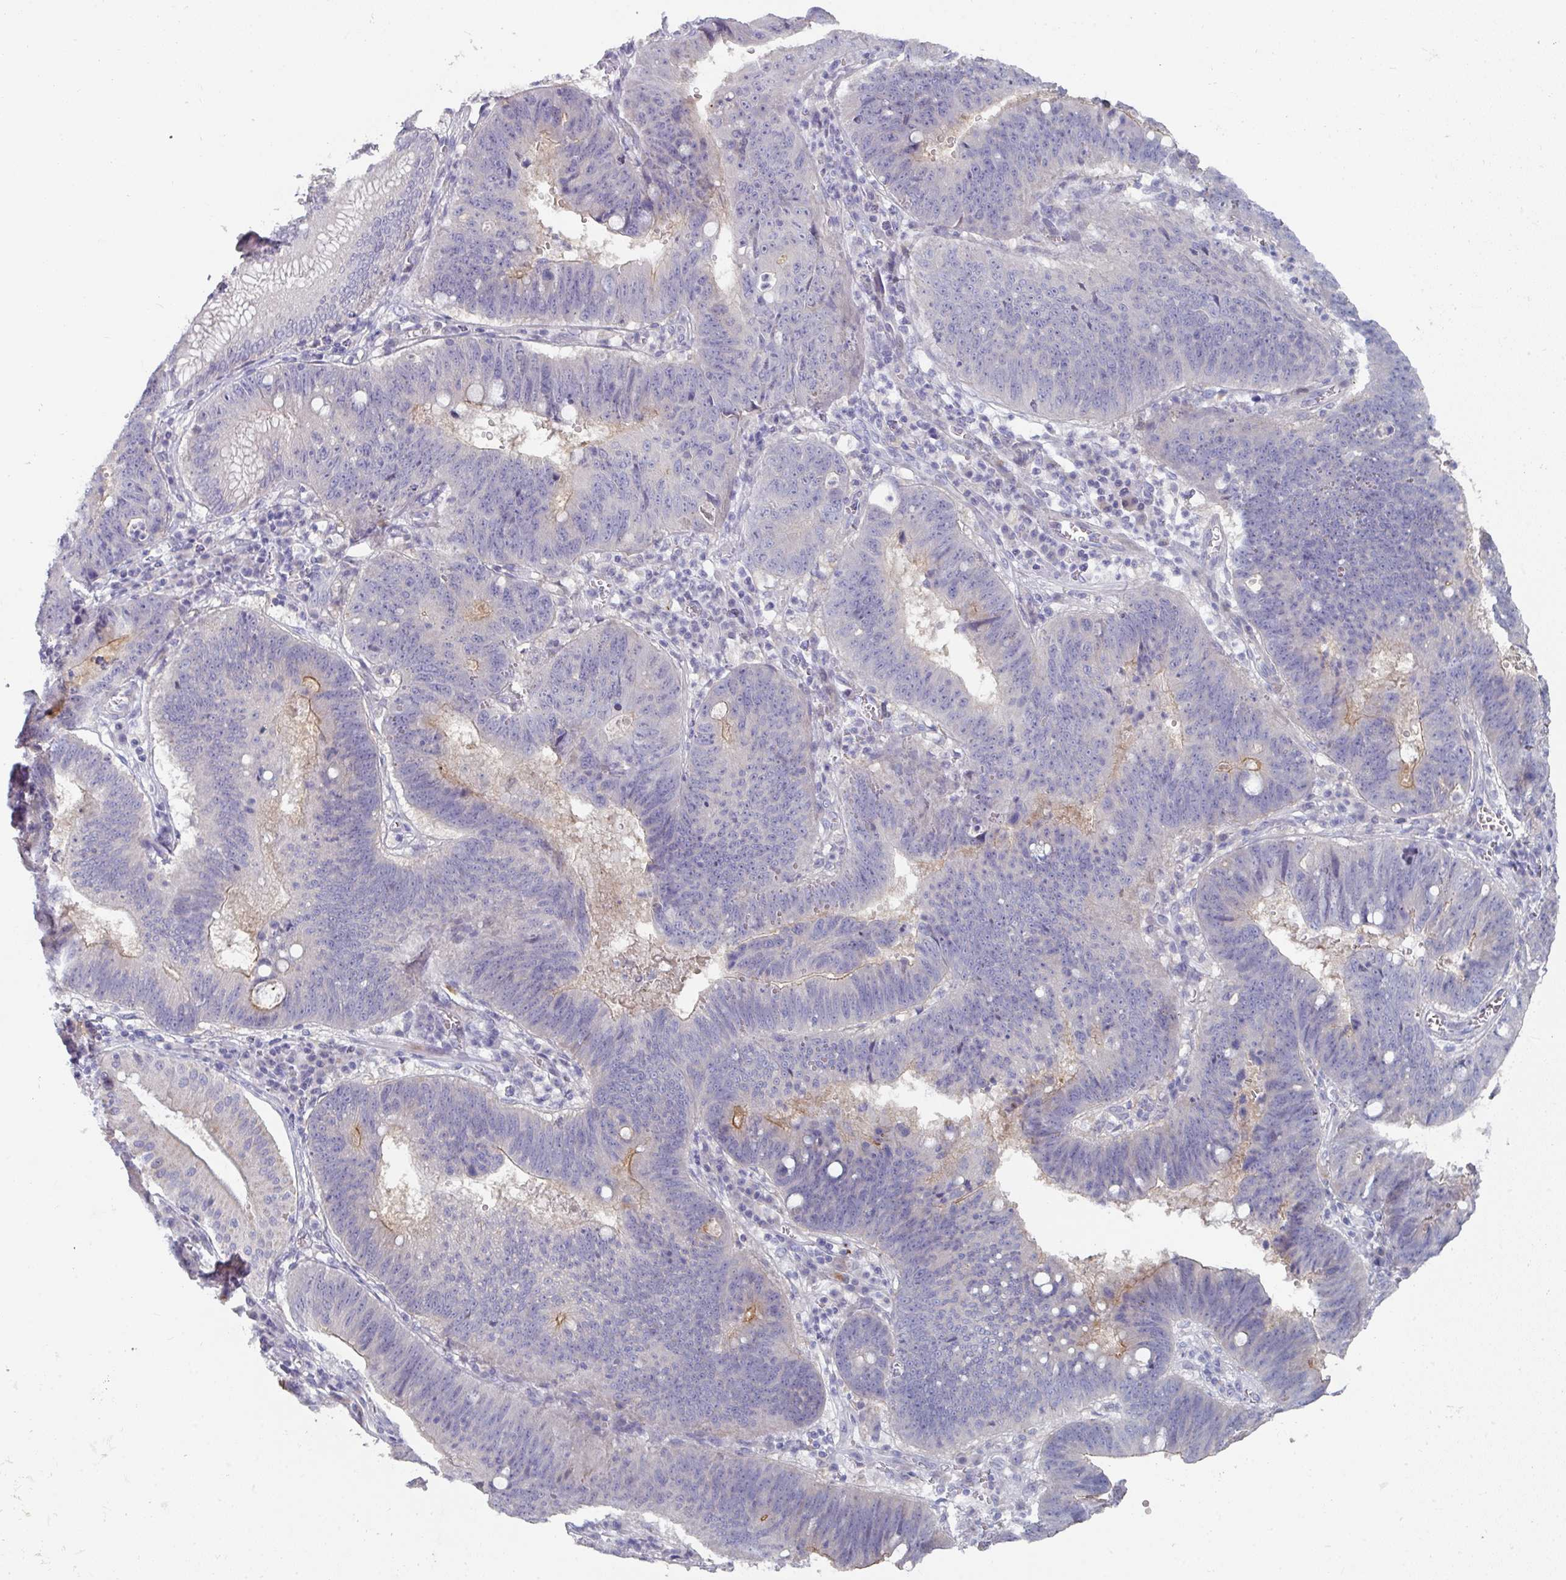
{"staining": {"intensity": "weak", "quantity": "<25%", "location": "cytoplasmic/membranous"}, "tissue": "stomach cancer", "cell_type": "Tumor cells", "image_type": "cancer", "snomed": [{"axis": "morphology", "description": "Adenocarcinoma, NOS"}, {"axis": "topography", "description": "Stomach"}], "caption": "This is an immunohistochemistry (IHC) micrograph of human adenocarcinoma (stomach). There is no staining in tumor cells.", "gene": "NT5C1A", "patient": {"sex": "male", "age": 59}}